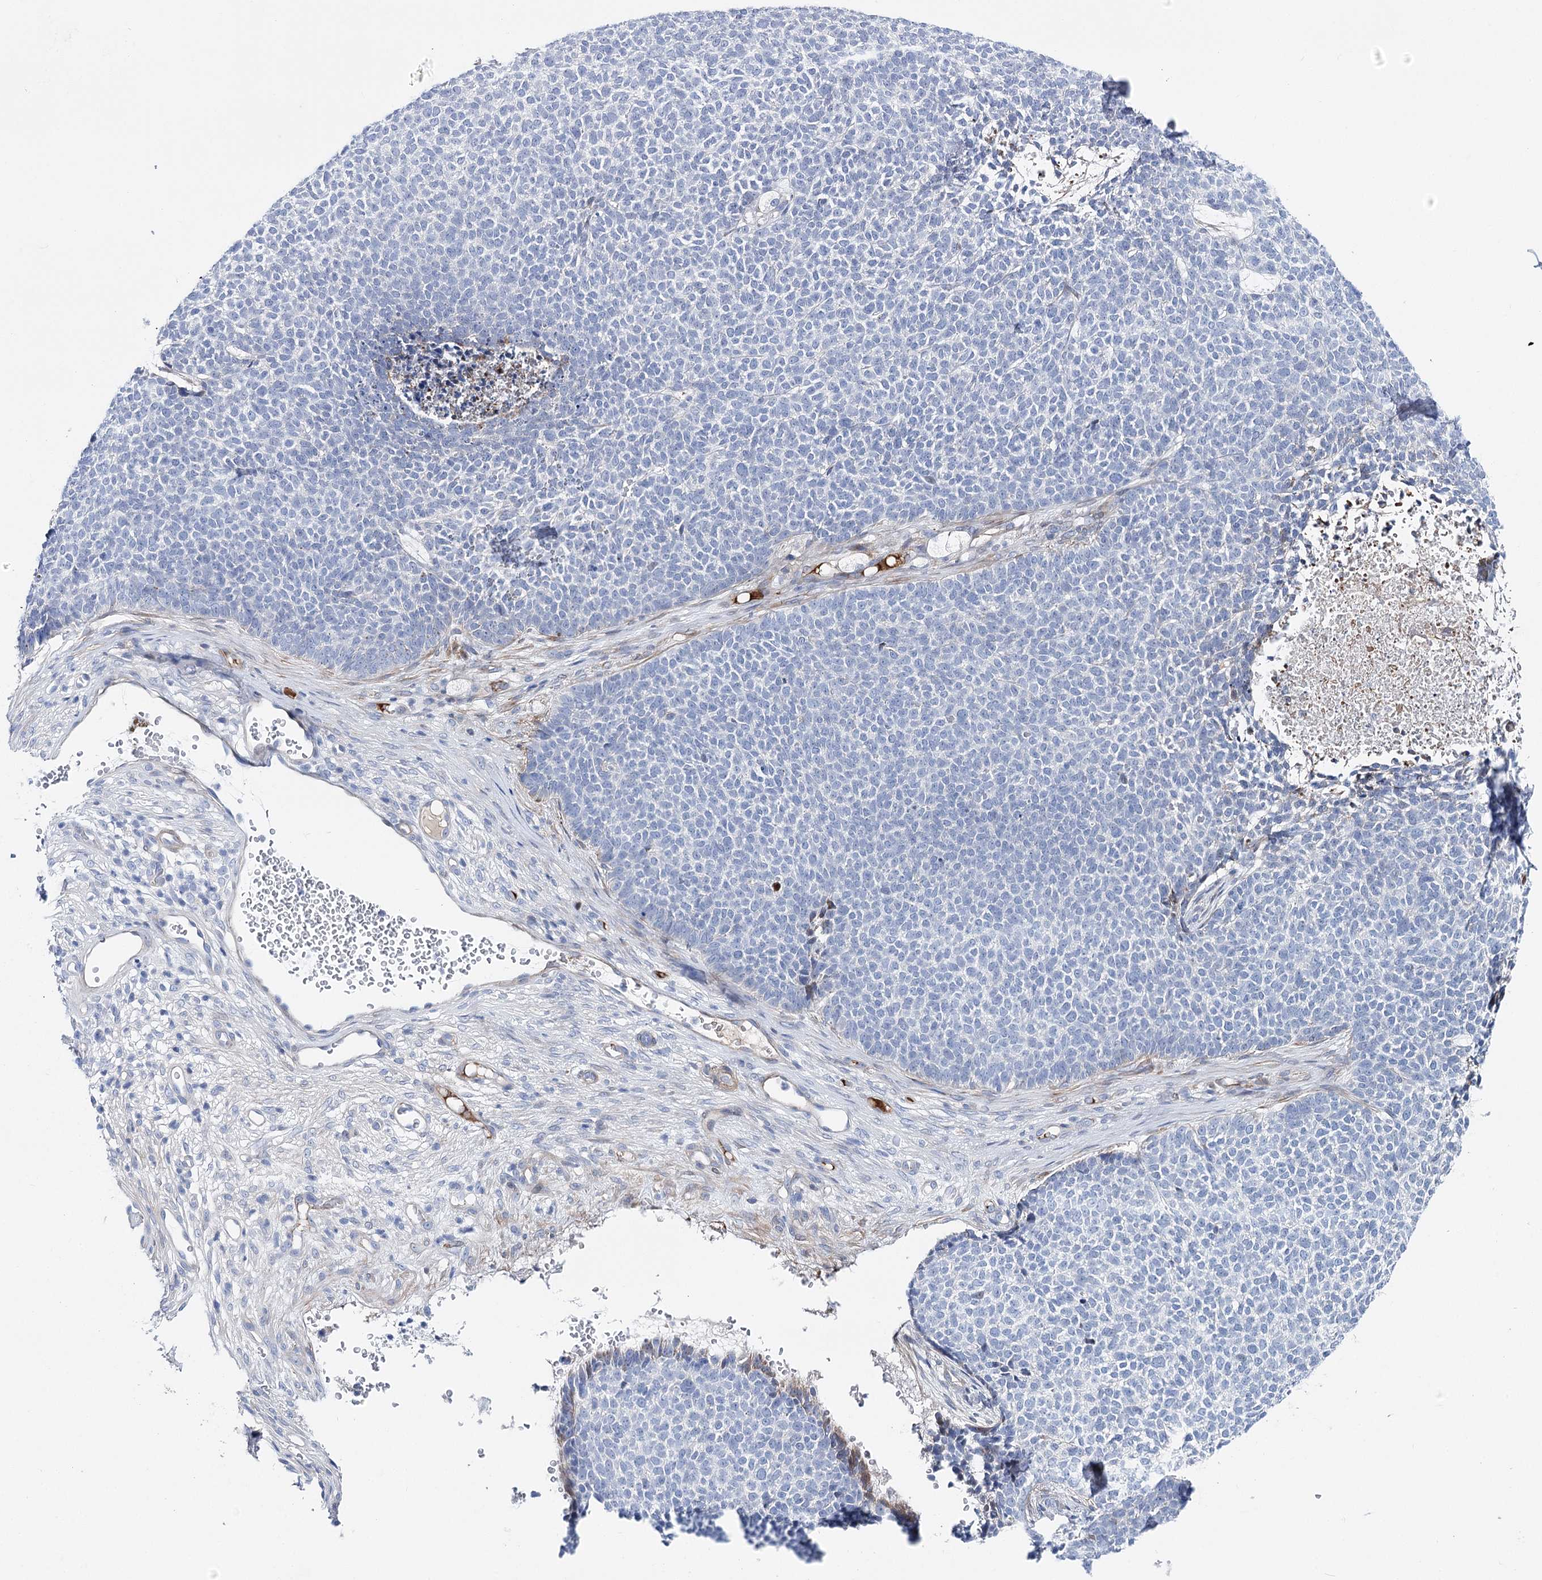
{"staining": {"intensity": "negative", "quantity": "none", "location": "none"}, "tissue": "skin cancer", "cell_type": "Tumor cells", "image_type": "cancer", "snomed": [{"axis": "morphology", "description": "Basal cell carcinoma"}, {"axis": "topography", "description": "Skin"}], "caption": "Immunohistochemistry photomicrograph of human skin basal cell carcinoma stained for a protein (brown), which demonstrates no expression in tumor cells.", "gene": "ANKRD23", "patient": {"sex": "female", "age": 84}}